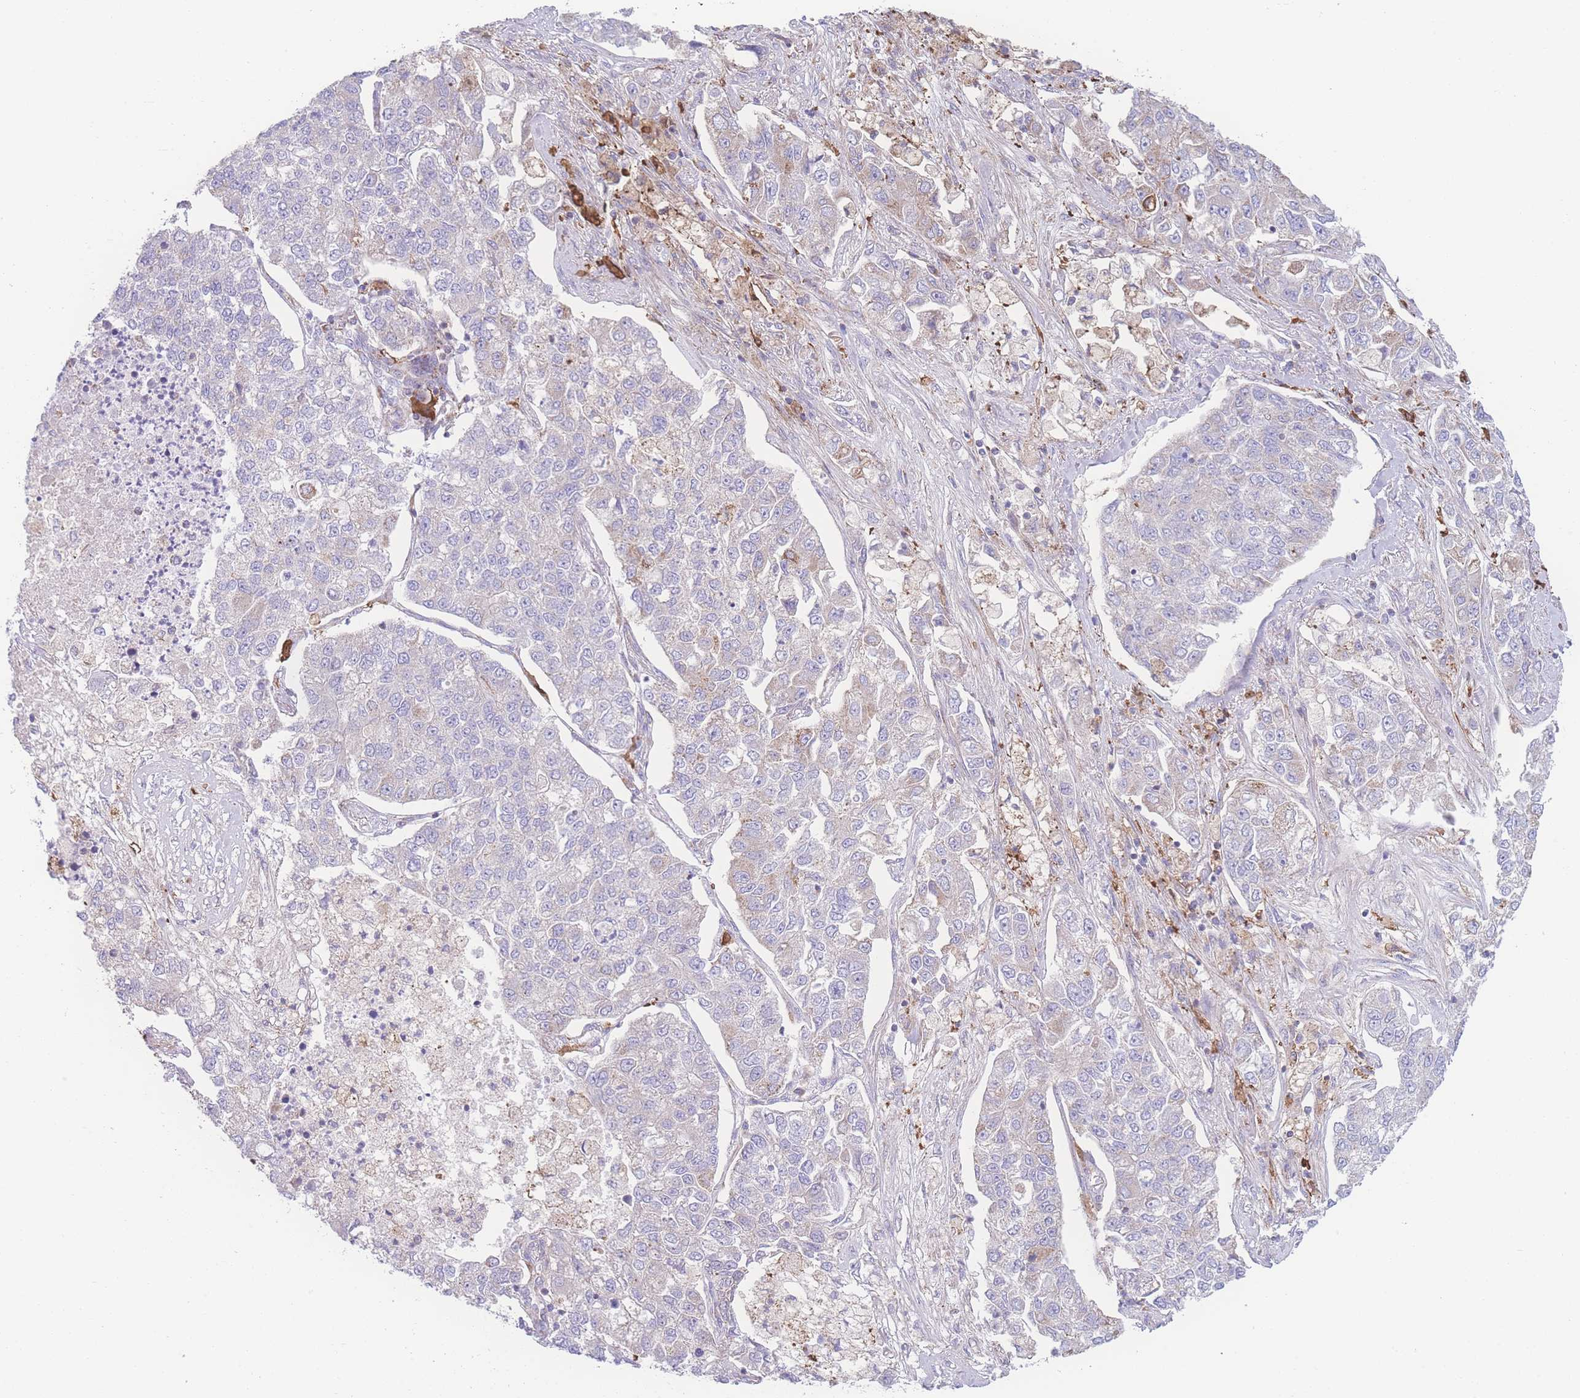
{"staining": {"intensity": "negative", "quantity": "none", "location": "none"}, "tissue": "lung cancer", "cell_type": "Tumor cells", "image_type": "cancer", "snomed": [{"axis": "morphology", "description": "Adenocarcinoma, NOS"}, {"axis": "topography", "description": "Lung"}], "caption": "Tumor cells show no significant staining in adenocarcinoma (lung).", "gene": "NBEAL1", "patient": {"sex": "male", "age": 49}}